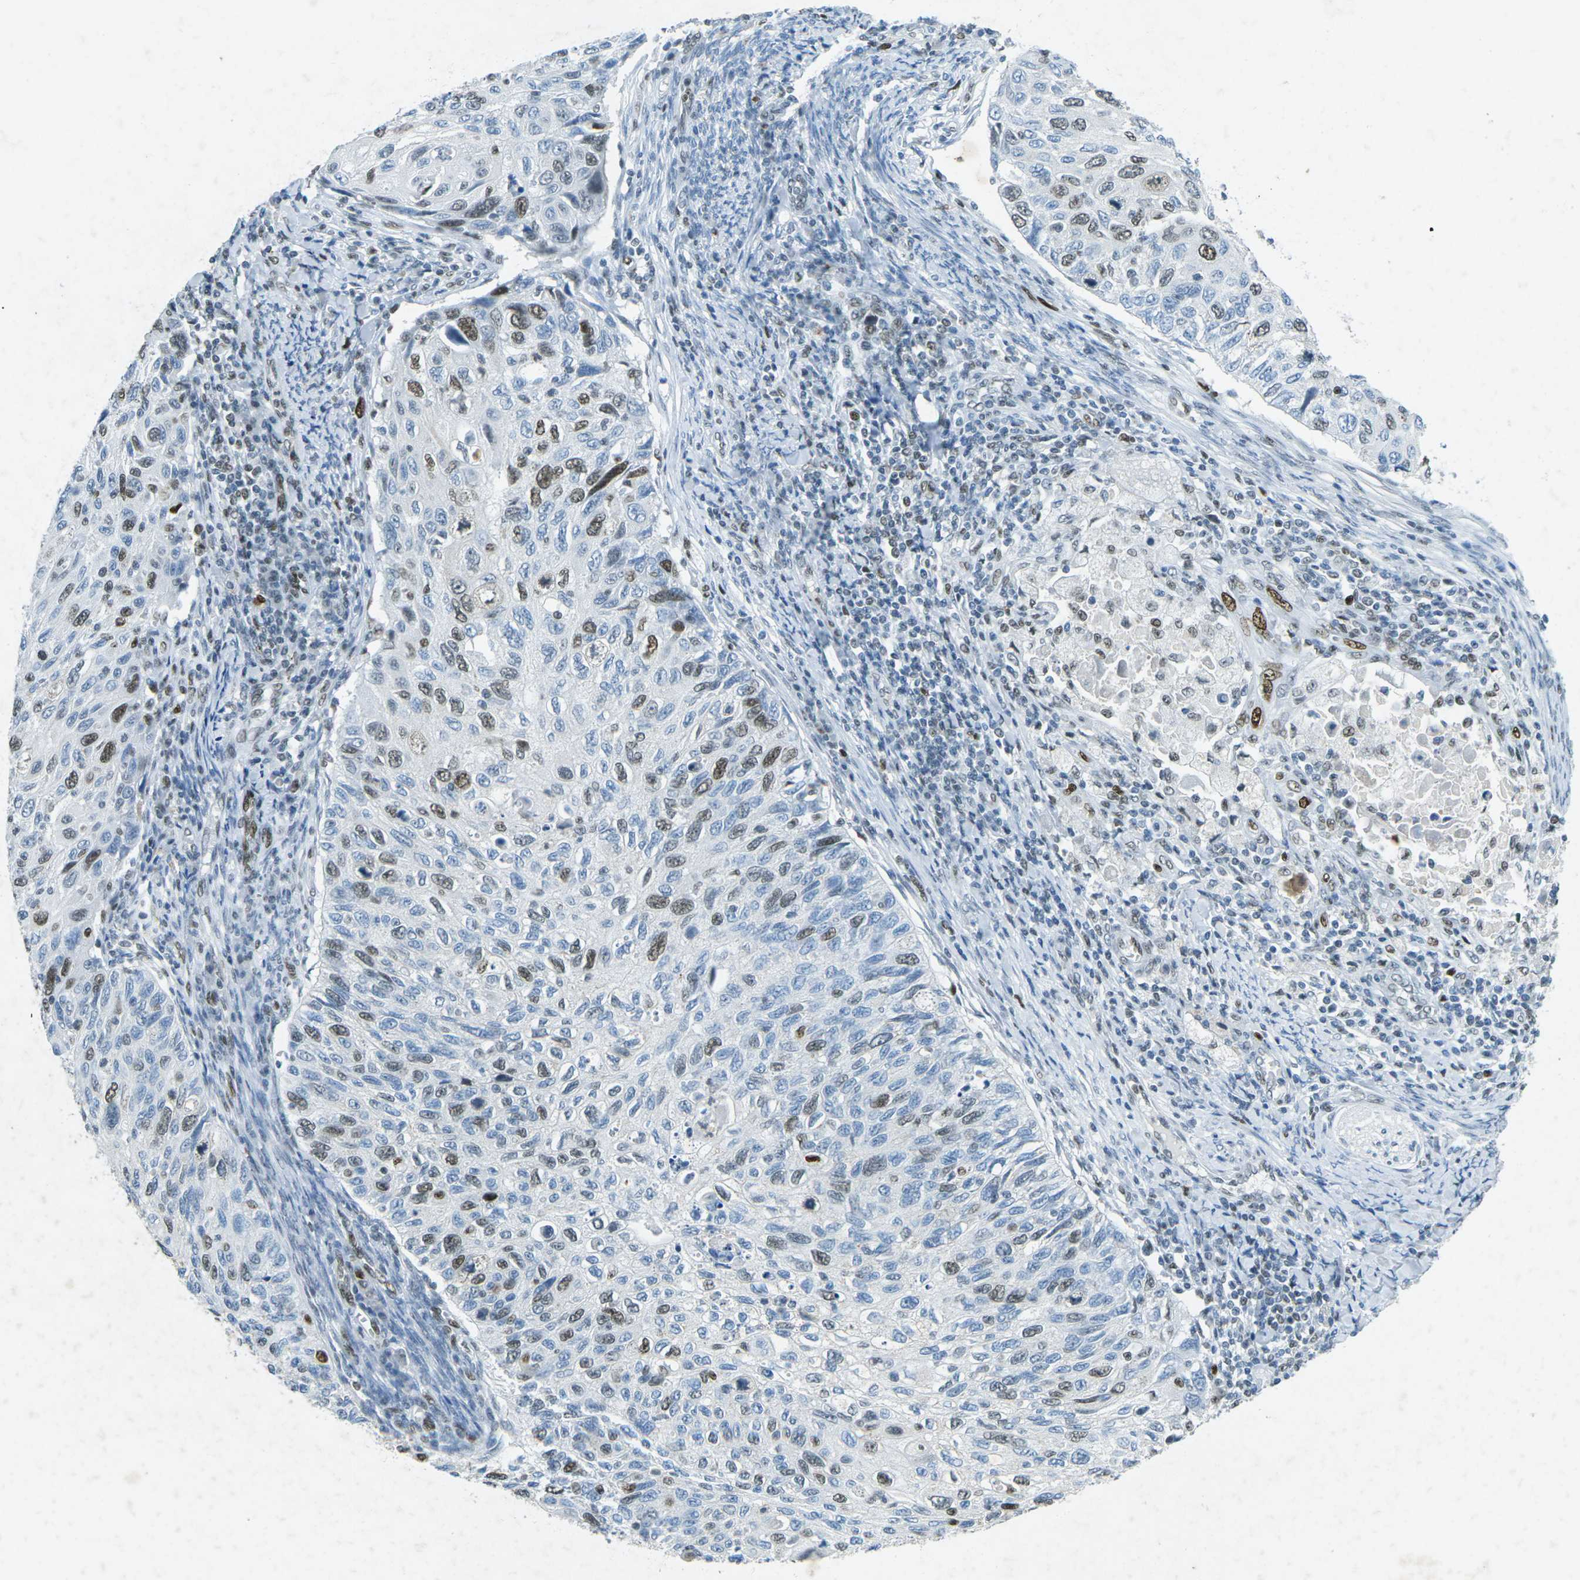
{"staining": {"intensity": "moderate", "quantity": ">75%", "location": "nuclear"}, "tissue": "cervical cancer", "cell_type": "Tumor cells", "image_type": "cancer", "snomed": [{"axis": "morphology", "description": "Squamous cell carcinoma, NOS"}, {"axis": "topography", "description": "Cervix"}], "caption": "Squamous cell carcinoma (cervical) was stained to show a protein in brown. There is medium levels of moderate nuclear positivity in approximately >75% of tumor cells.", "gene": "RB1", "patient": {"sex": "female", "age": 70}}